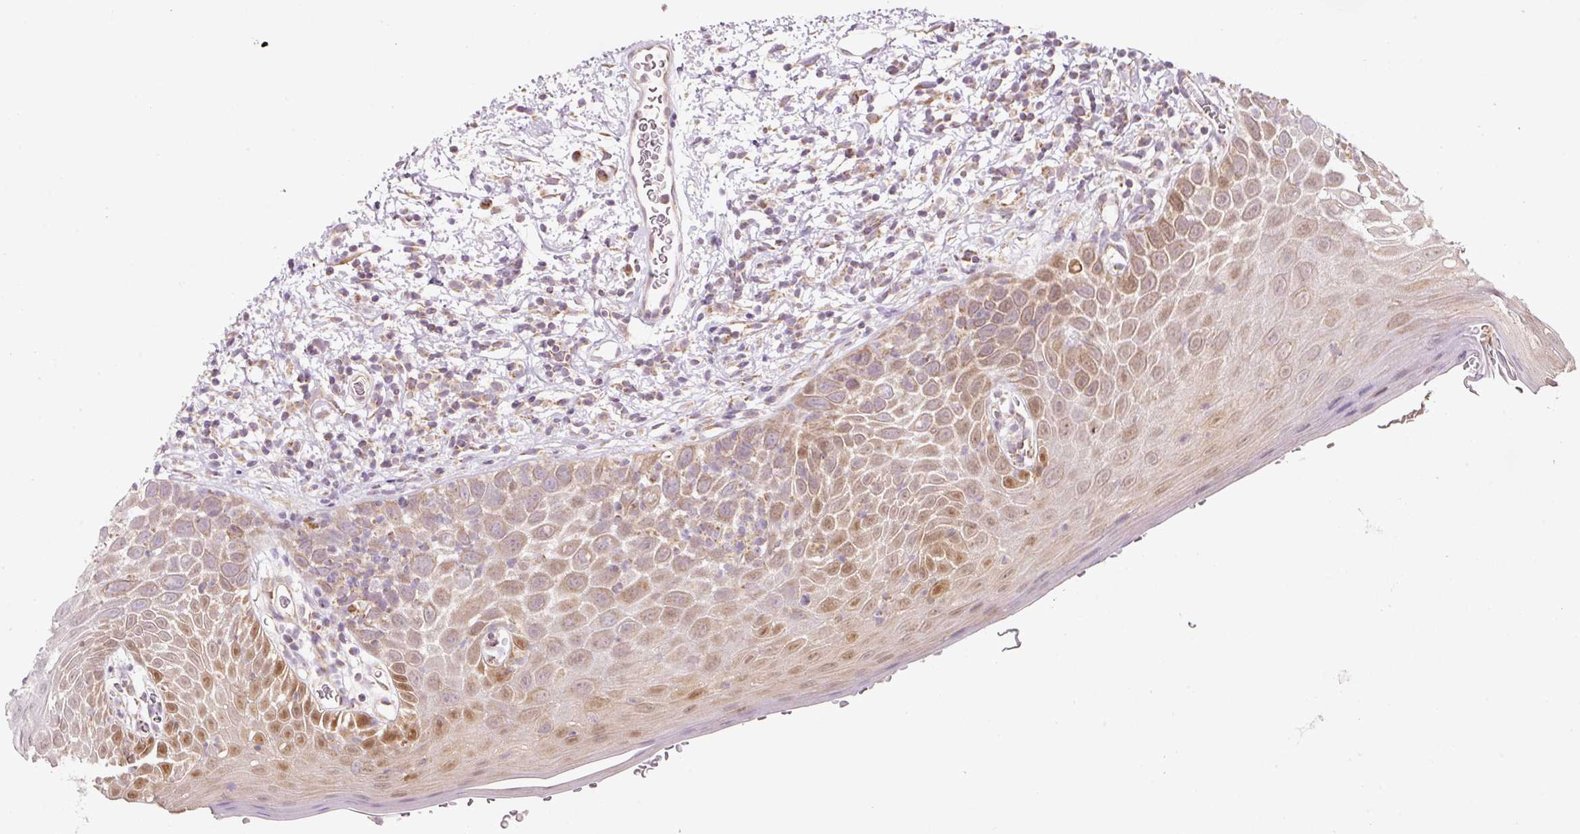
{"staining": {"intensity": "strong", "quantity": "25%-75%", "location": "cytoplasmic/membranous,nuclear"}, "tissue": "oral mucosa", "cell_type": "Squamous epithelial cells", "image_type": "normal", "snomed": [{"axis": "morphology", "description": "Normal tissue, NOS"}, {"axis": "morphology", "description": "Squamous cell carcinoma, NOS"}, {"axis": "topography", "description": "Oral tissue"}, {"axis": "topography", "description": "Tounge, NOS"}, {"axis": "topography", "description": "Head-Neck"}], "caption": "Protein expression analysis of benign oral mucosa displays strong cytoplasmic/membranous,nuclear expression in approximately 25%-75% of squamous epithelial cells. (IHC, brightfield microscopy, high magnification).", "gene": "FAM78B", "patient": {"sex": "male", "age": 76}}